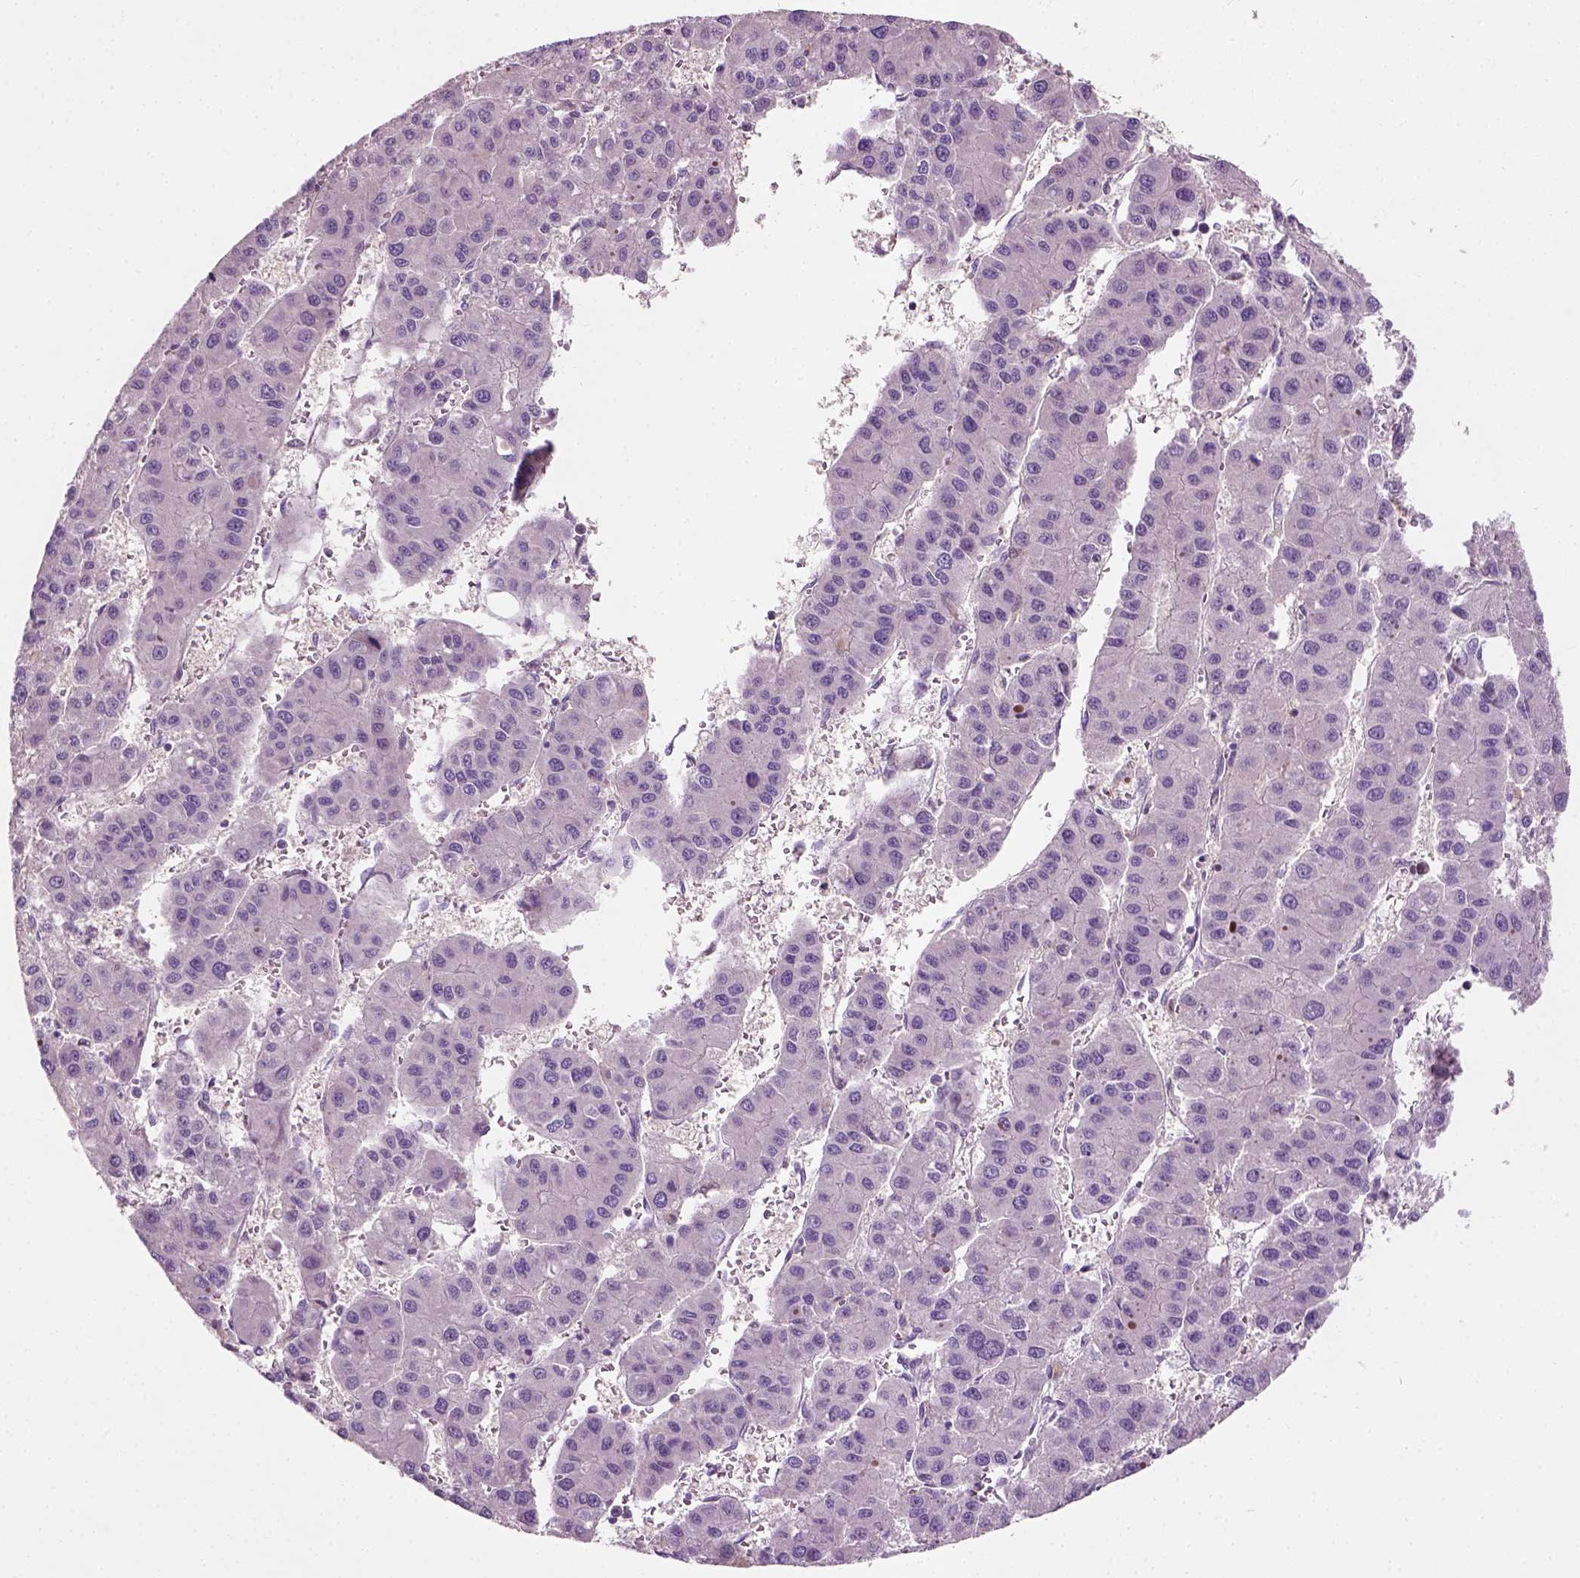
{"staining": {"intensity": "negative", "quantity": "none", "location": "none"}, "tissue": "liver cancer", "cell_type": "Tumor cells", "image_type": "cancer", "snomed": [{"axis": "morphology", "description": "Carcinoma, Hepatocellular, NOS"}, {"axis": "topography", "description": "Liver"}], "caption": "A micrograph of liver cancer stained for a protein shows no brown staining in tumor cells.", "gene": "PKP3", "patient": {"sex": "male", "age": 73}}